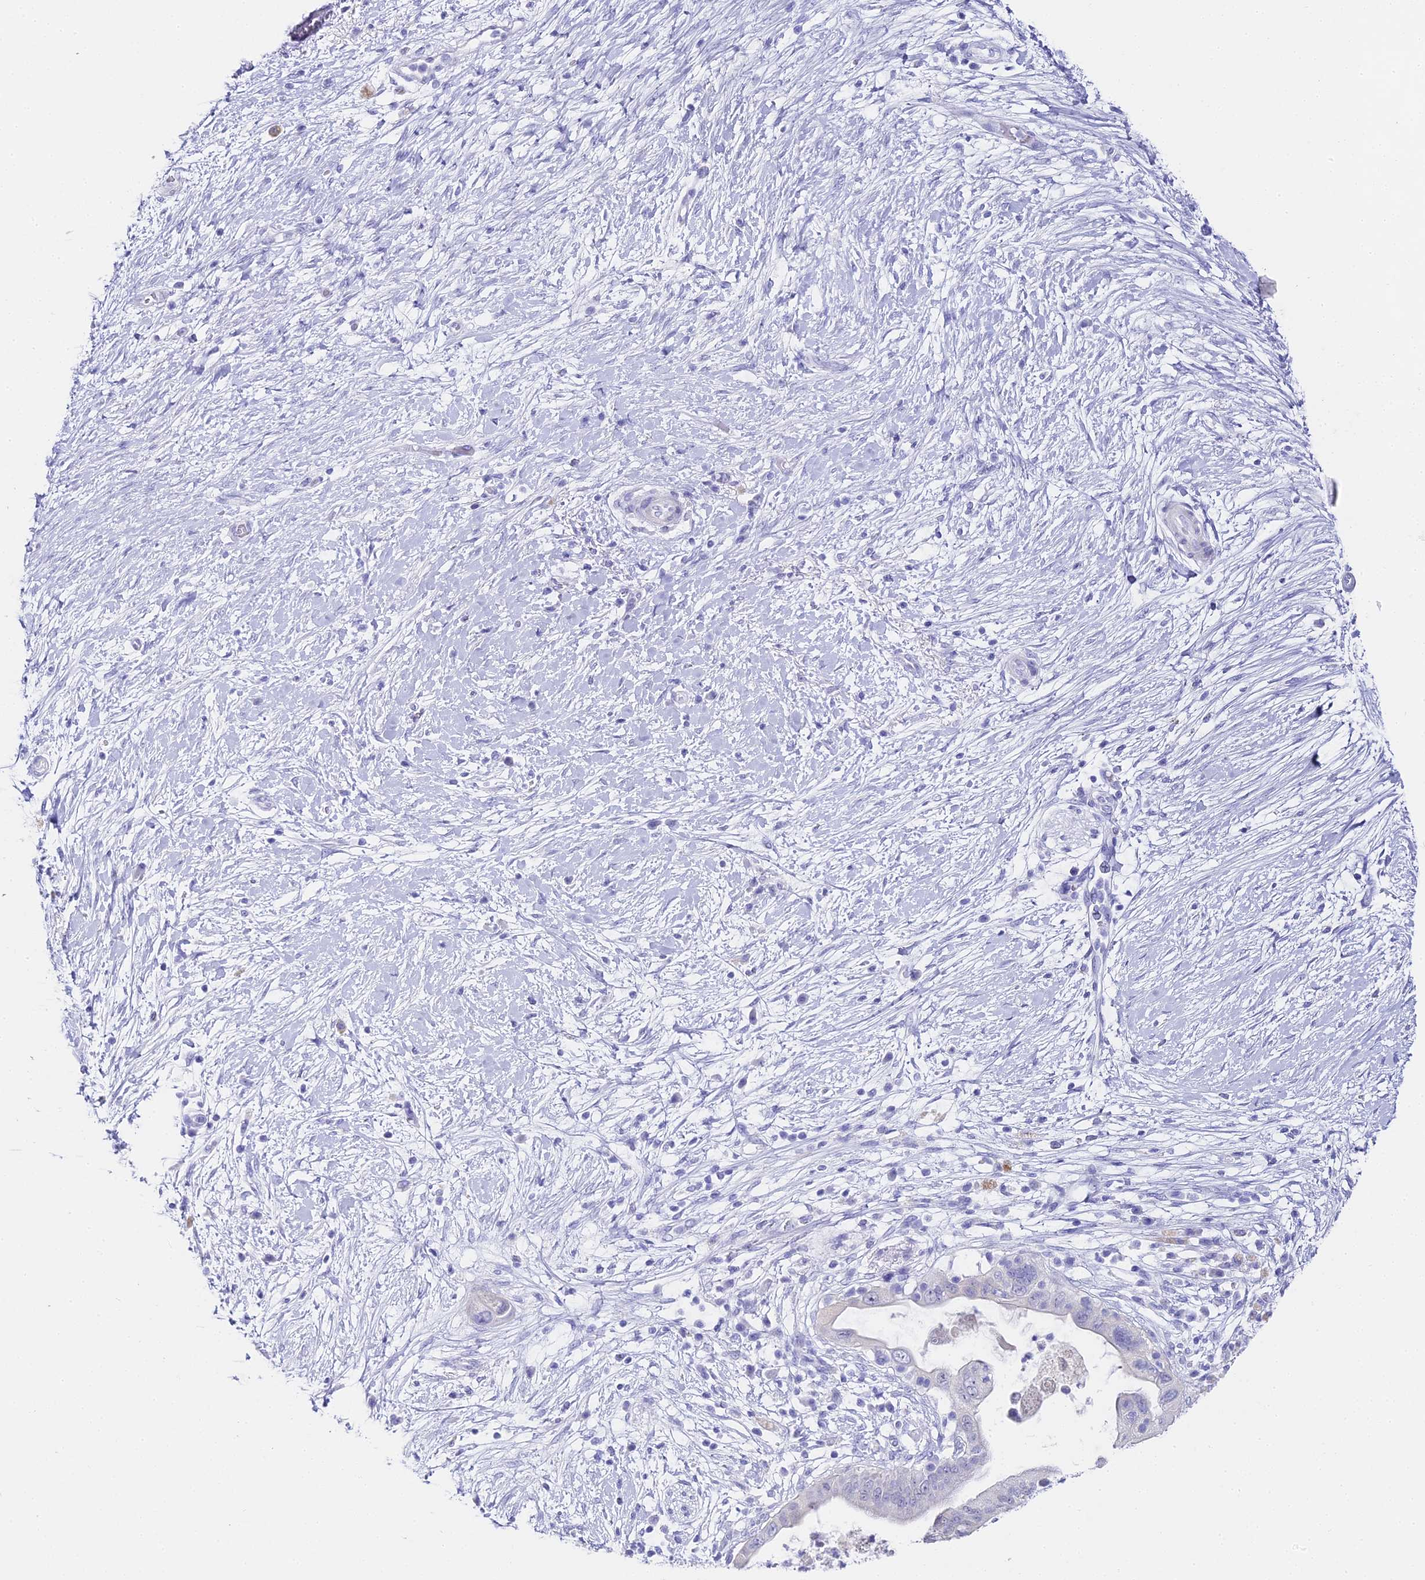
{"staining": {"intensity": "negative", "quantity": "none", "location": "none"}, "tissue": "pancreatic cancer", "cell_type": "Tumor cells", "image_type": "cancer", "snomed": [{"axis": "morphology", "description": "Adenocarcinoma, NOS"}, {"axis": "topography", "description": "Pancreas"}], "caption": "Immunohistochemistry (IHC) histopathology image of neoplastic tissue: pancreatic cancer (adenocarcinoma) stained with DAB reveals no significant protein staining in tumor cells. Nuclei are stained in blue.", "gene": "ABHD14A-ACY1", "patient": {"sex": "male", "age": 68}}